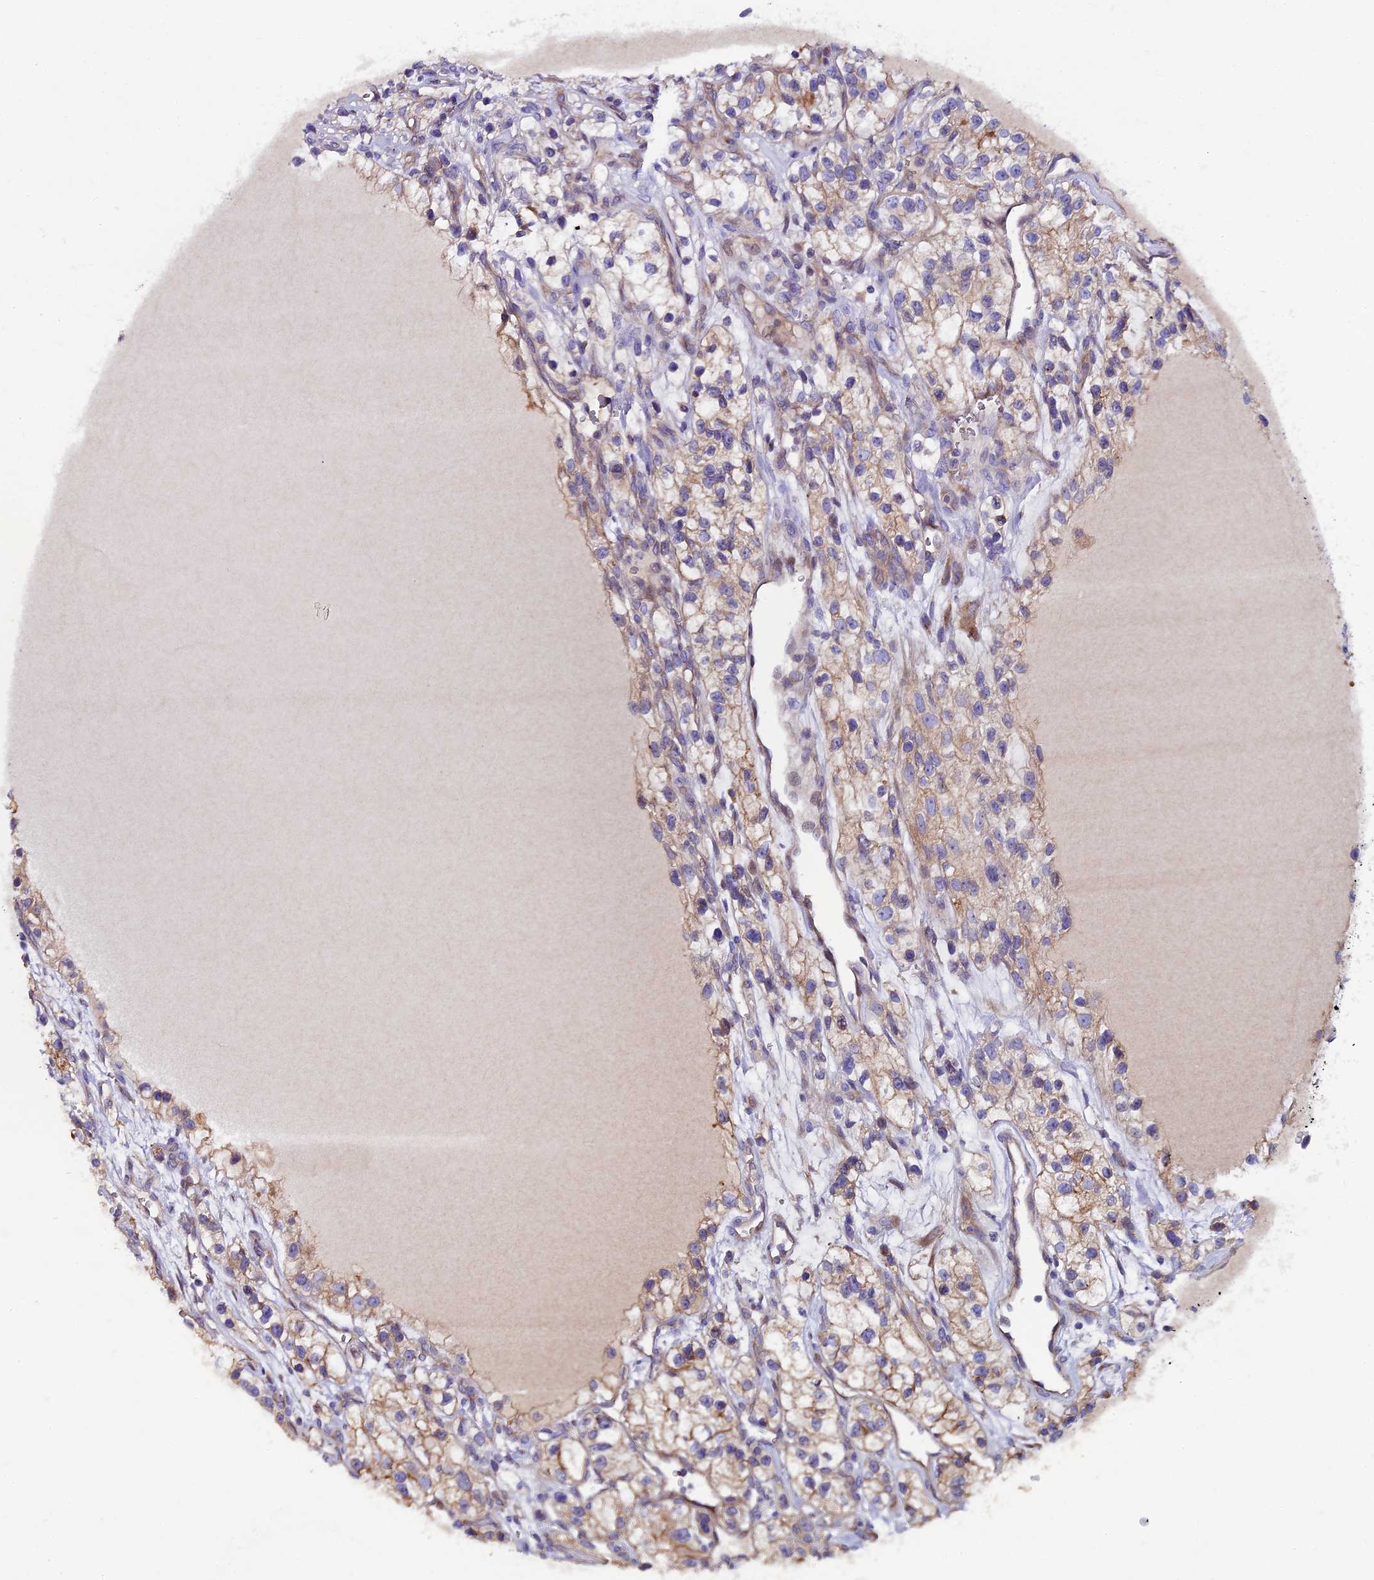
{"staining": {"intensity": "weak", "quantity": "25%-75%", "location": "cytoplasmic/membranous"}, "tissue": "renal cancer", "cell_type": "Tumor cells", "image_type": "cancer", "snomed": [{"axis": "morphology", "description": "Adenocarcinoma, NOS"}, {"axis": "topography", "description": "Kidney"}], "caption": "There is low levels of weak cytoplasmic/membranous expression in tumor cells of renal cancer, as demonstrated by immunohistochemical staining (brown color).", "gene": "PIGU", "patient": {"sex": "female", "age": 57}}